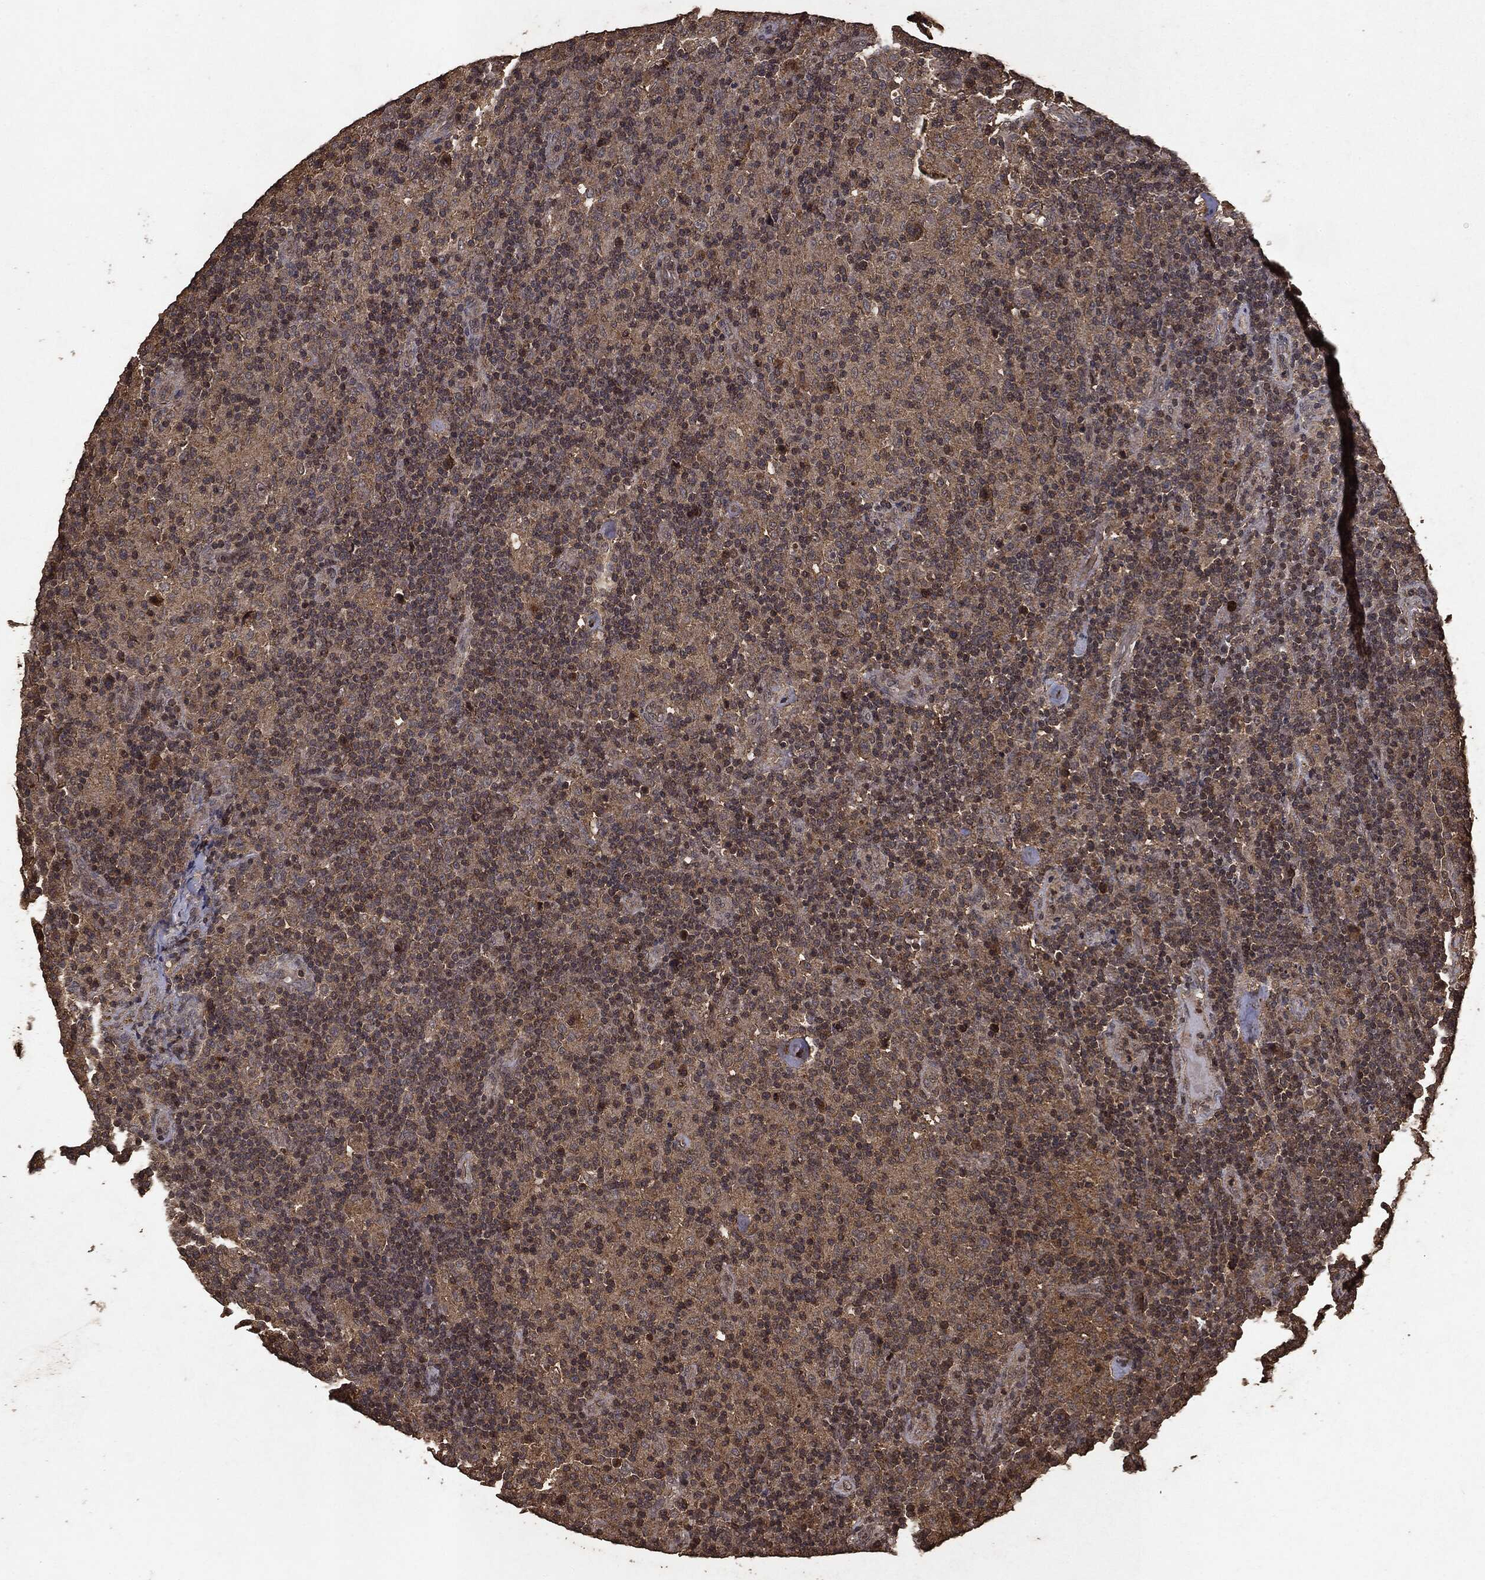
{"staining": {"intensity": "negative", "quantity": "none", "location": "none"}, "tissue": "lymphoma", "cell_type": "Tumor cells", "image_type": "cancer", "snomed": [{"axis": "morphology", "description": "Hodgkin's disease, NOS"}, {"axis": "topography", "description": "Lymph node"}], "caption": "Tumor cells show no significant protein positivity in Hodgkin's disease. (Stains: DAB IHC with hematoxylin counter stain, Microscopy: brightfield microscopy at high magnification).", "gene": "NME1", "patient": {"sex": "male", "age": 70}}